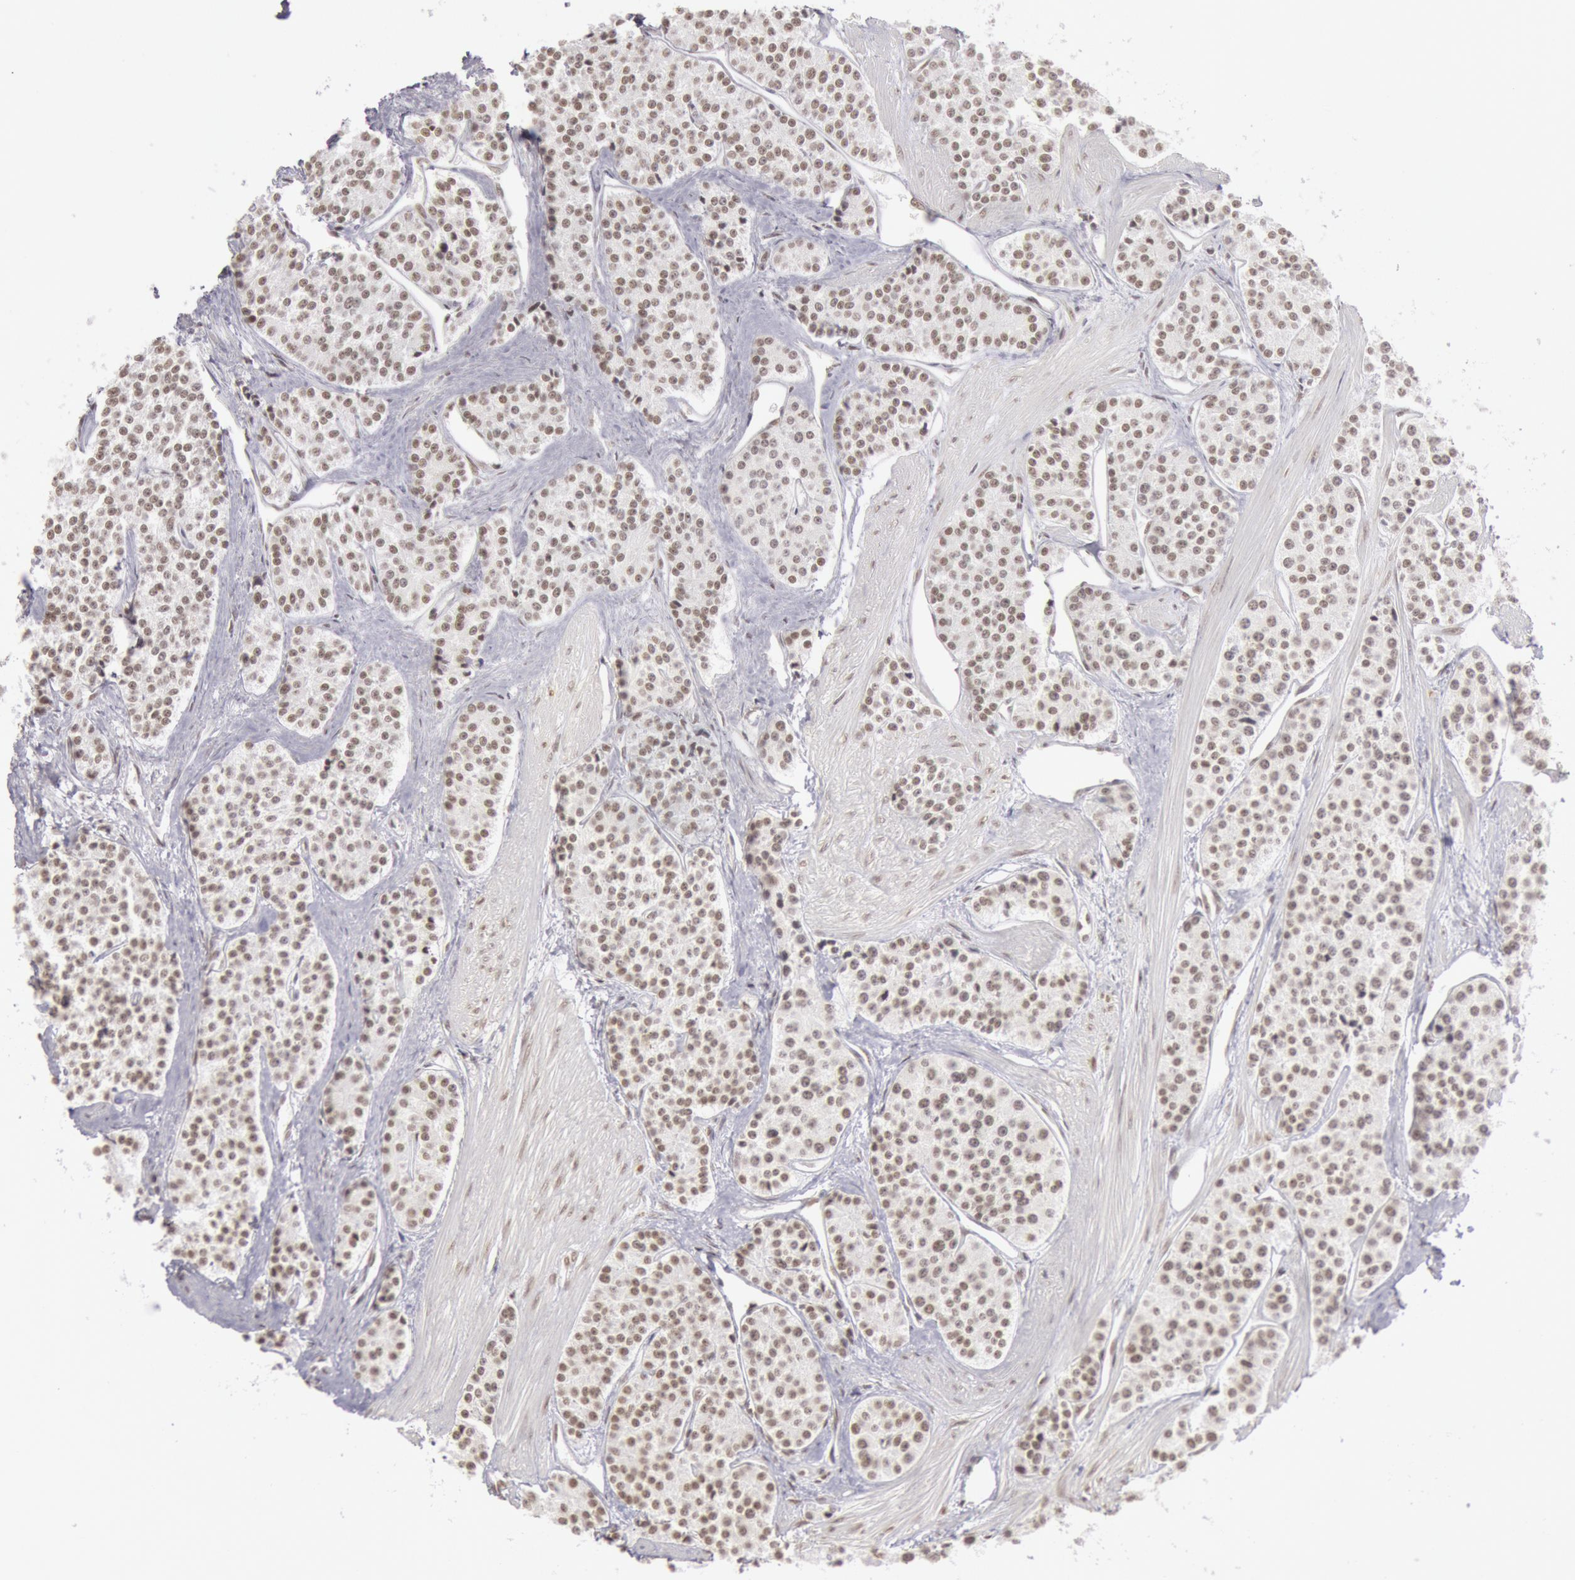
{"staining": {"intensity": "moderate", "quantity": ">75%", "location": "nuclear"}, "tissue": "carcinoid", "cell_type": "Tumor cells", "image_type": "cancer", "snomed": [{"axis": "morphology", "description": "Carcinoid, malignant, NOS"}, {"axis": "topography", "description": "Stomach"}], "caption": "IHC (DAB) staining of malignant carcinoid displays moderate nuclear protein positivity in approximately >75% of tumor cells. Nuclei are stained in blue.", "gene": "ESS2", "patient": {"sex": "female", "age": 76}}